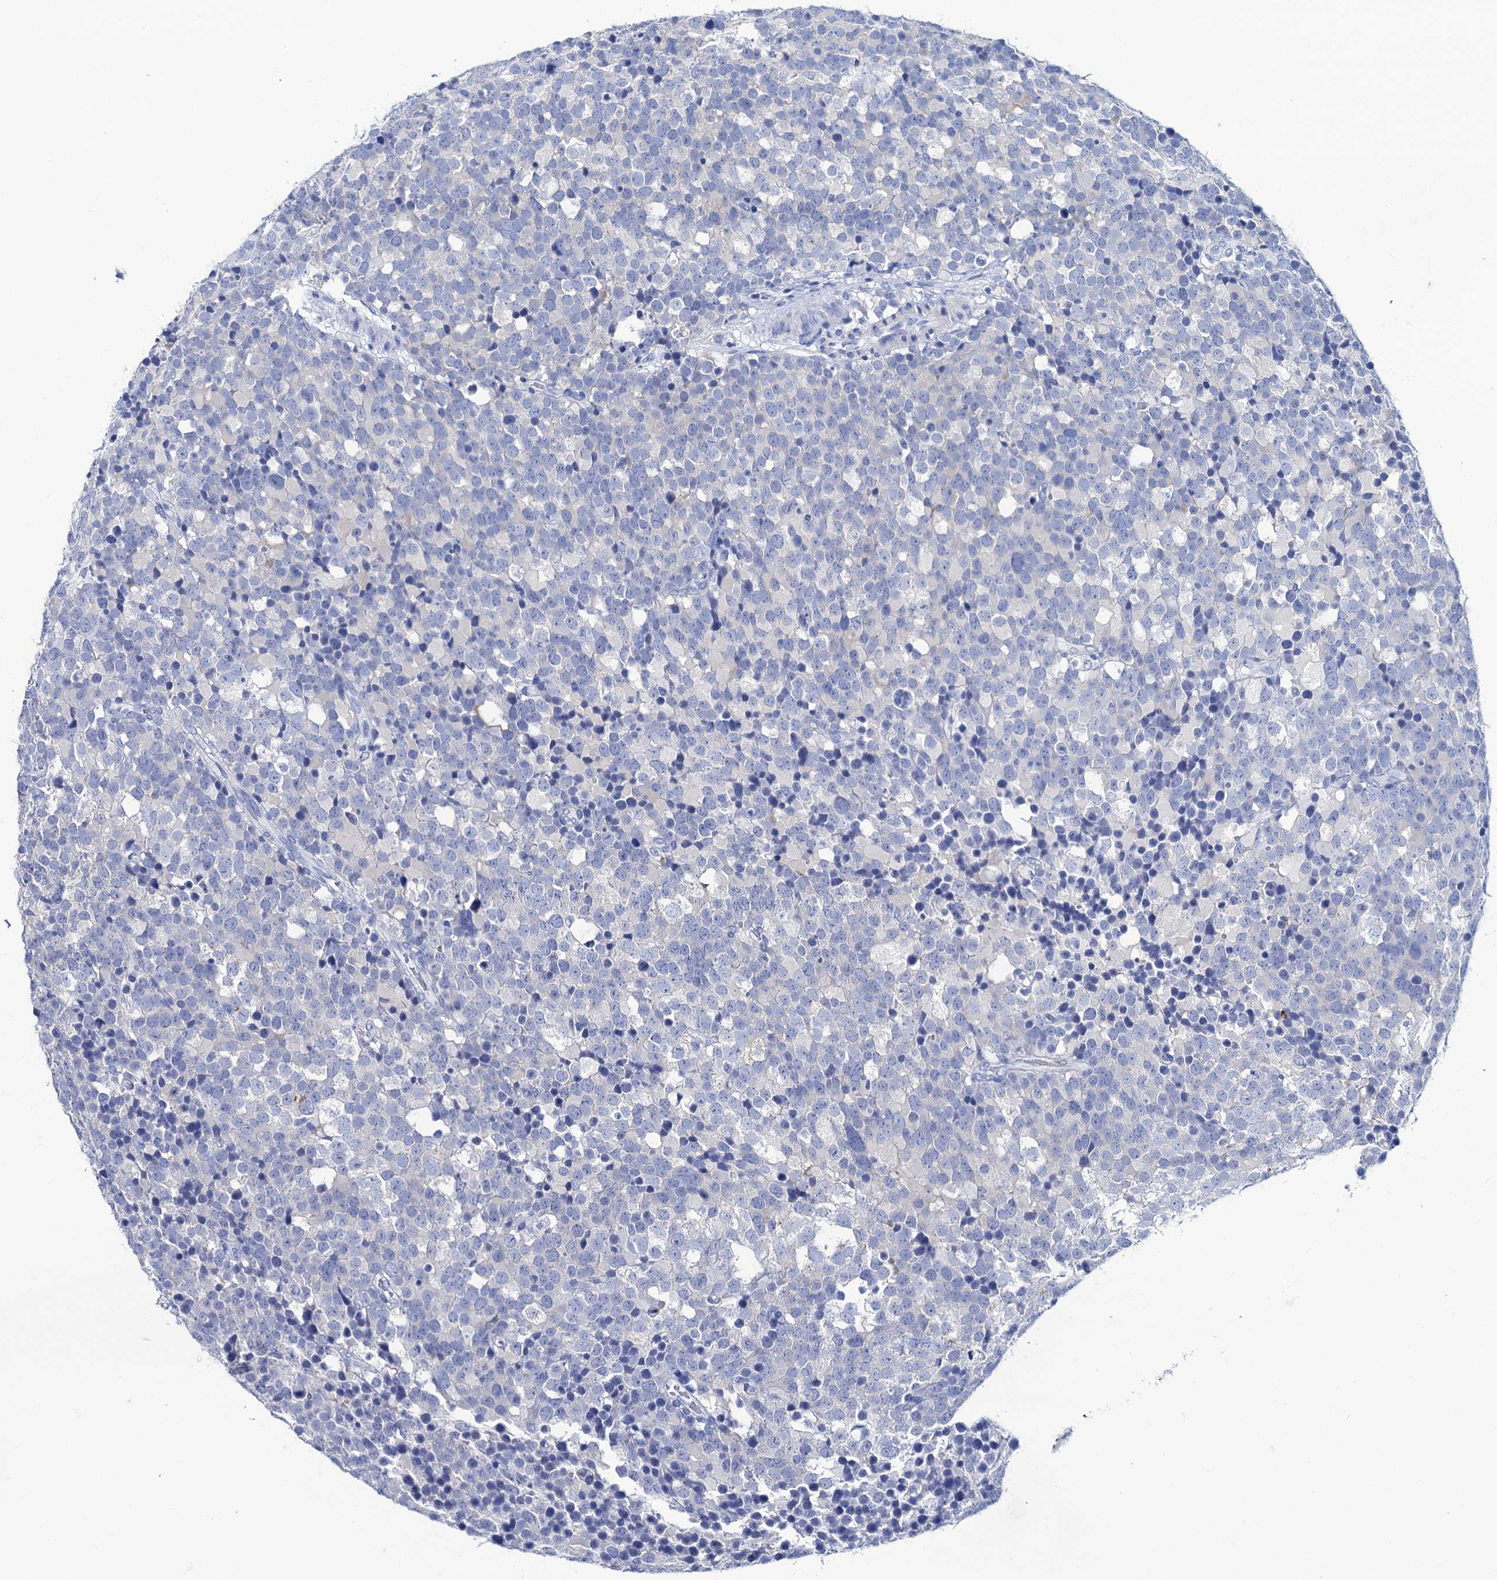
{"staining": {"intensity": "negative", "quantity": "none", "location": "none"}, "tissue": "testis cancer", "cell_type": "Tumor cells", "image_type": "cancer", "snomed": [{"axis": "morphology", "description": "Seminoma, NOS"}, {"axis": "topography", "description": "Testis"}], "caption": "There is no significant positivity in tumor cells of seminoma (testis).", "gene": "RAB3IP", "patient": {"sex": "male", "age": 71}}